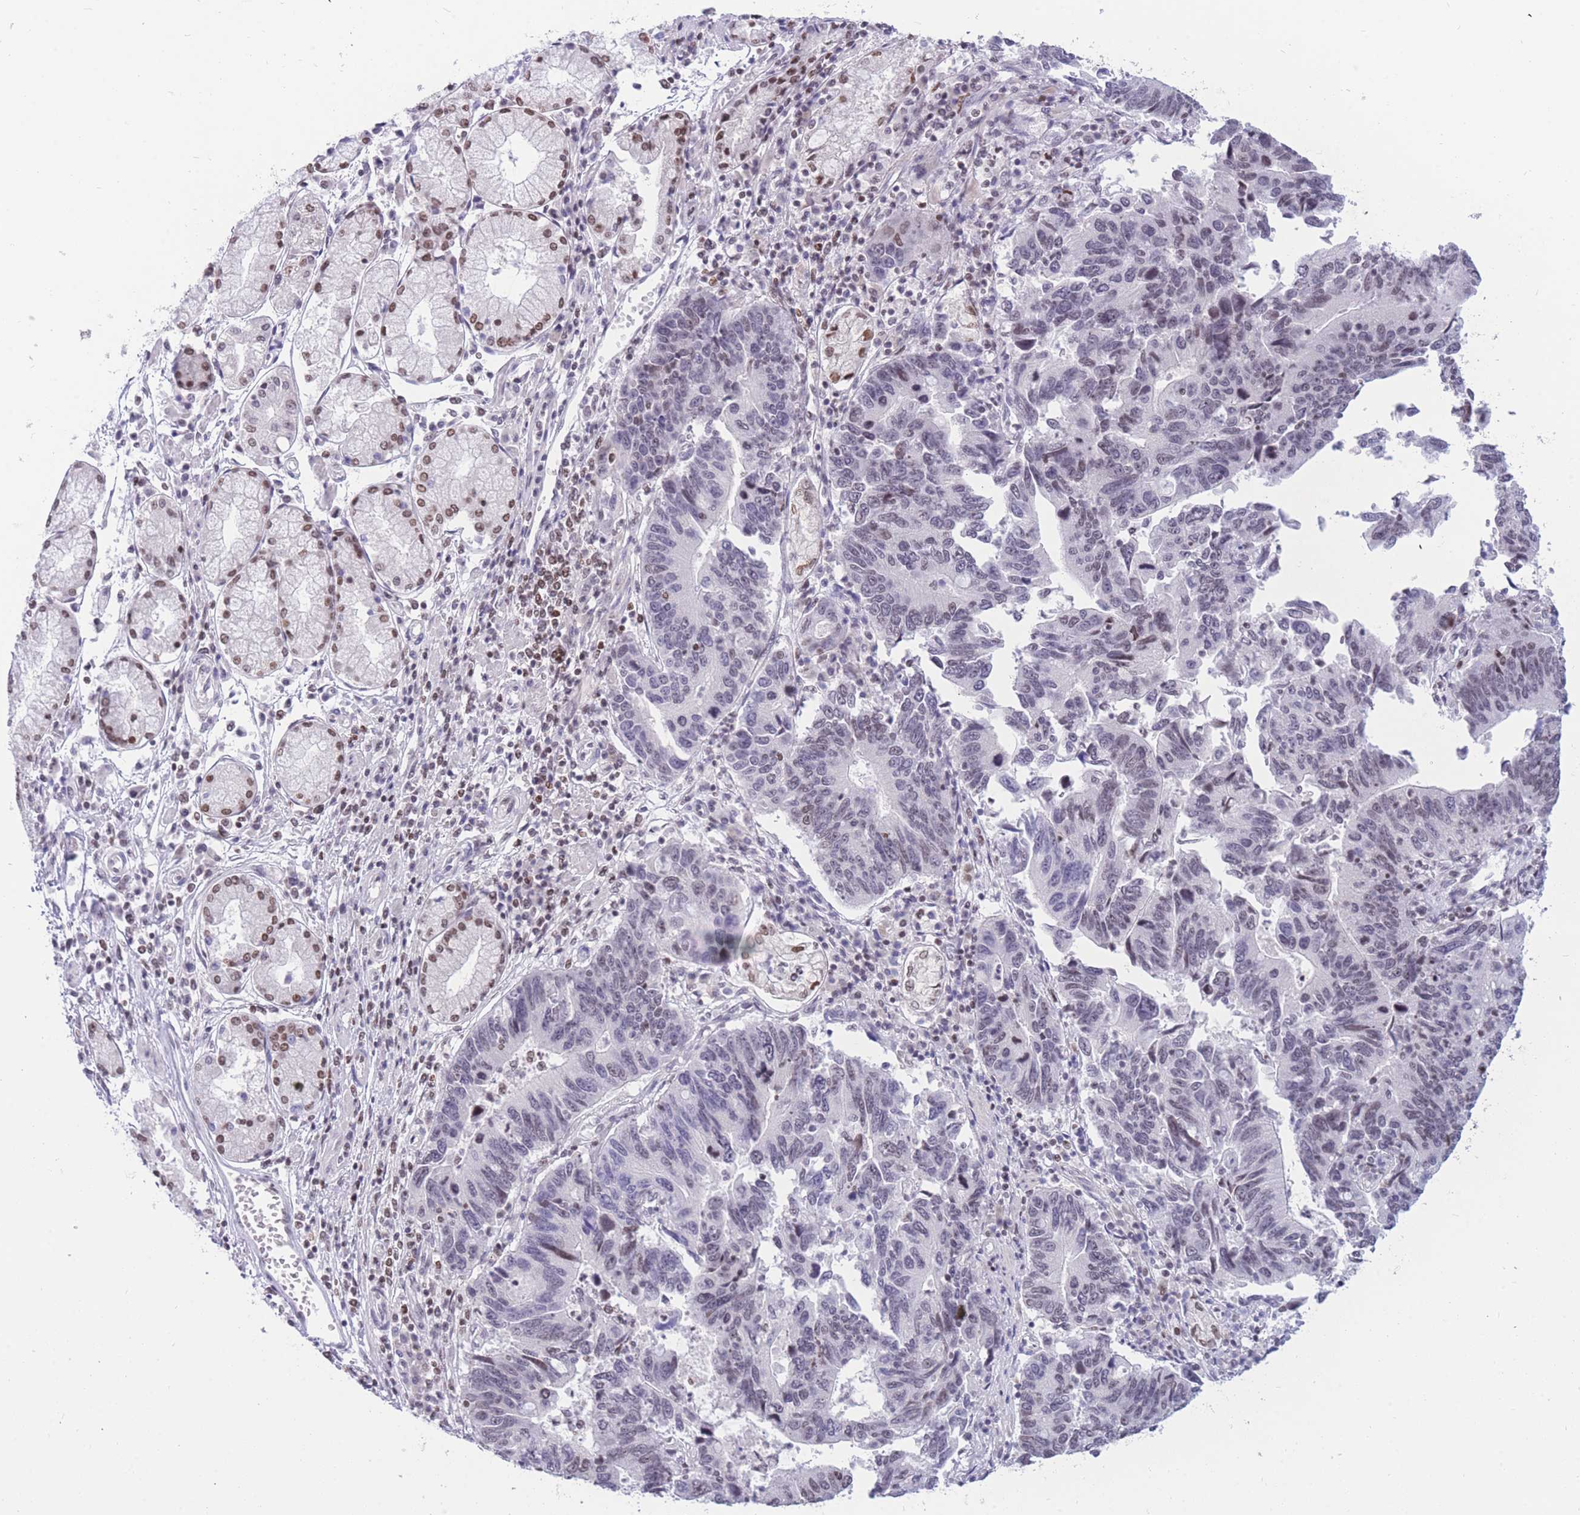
{"staining": {"intensity": "negative", "quantity": "none", "location": "none"}, "tissue": "stomach cancer", "cell_type": "Tumor cells", "image_type": "cancer", "snomed": [{"axis": "morphology", "description": "Adenocarcinoma, NOS"}, {"axis": "topography", "description": "Stomach"}], "caption": "This is a image of immunohistochemistry staining of adenocarcinoma (stomach), which shows no expression in tumor cells.", "gene": "HMGN1", "patient": {"sex": "male", "age": 59}}